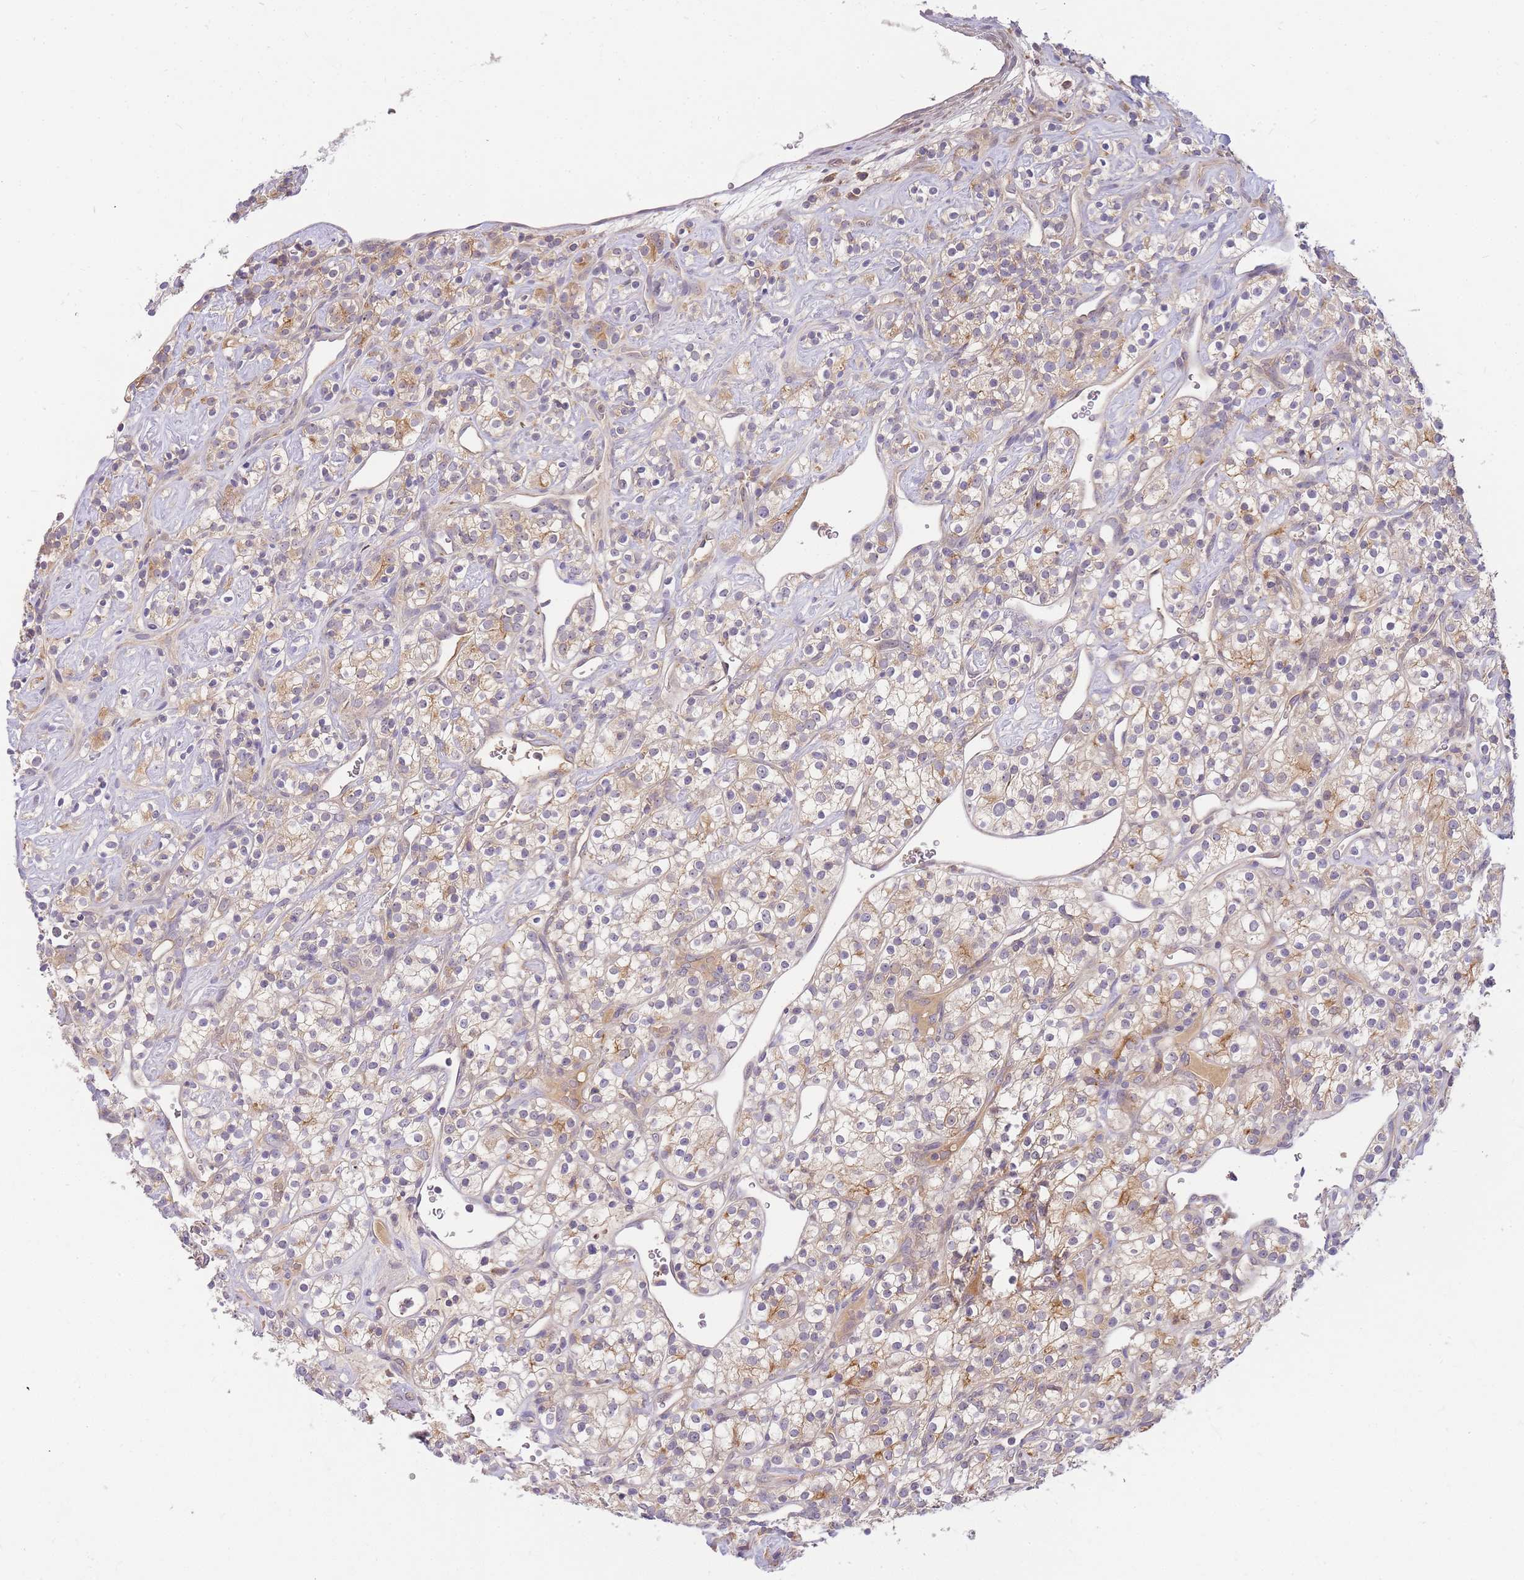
{"staining": {"intensity": "weak", "quantity": ">75%", "location": "cytoplasmic/membranous"}, "tissue": "renal cancer", "cell_type": "Tumor cells", "image_type": "cancer", "snomed": [{"axis": "morphology", "description": "Adenocarcinoma, NOS"}, {"axis": "topography", "description": "Kidney"}], "caption": "The histopathology image displays immunohistochemical staining of renal adenocarcinoma. There is weak cytoplasmic/membranous positivity is appreciated in approximately >75% of tumor cells.", "gene": "ZNF577", "patient": {"sex": "male", "age": 77}}